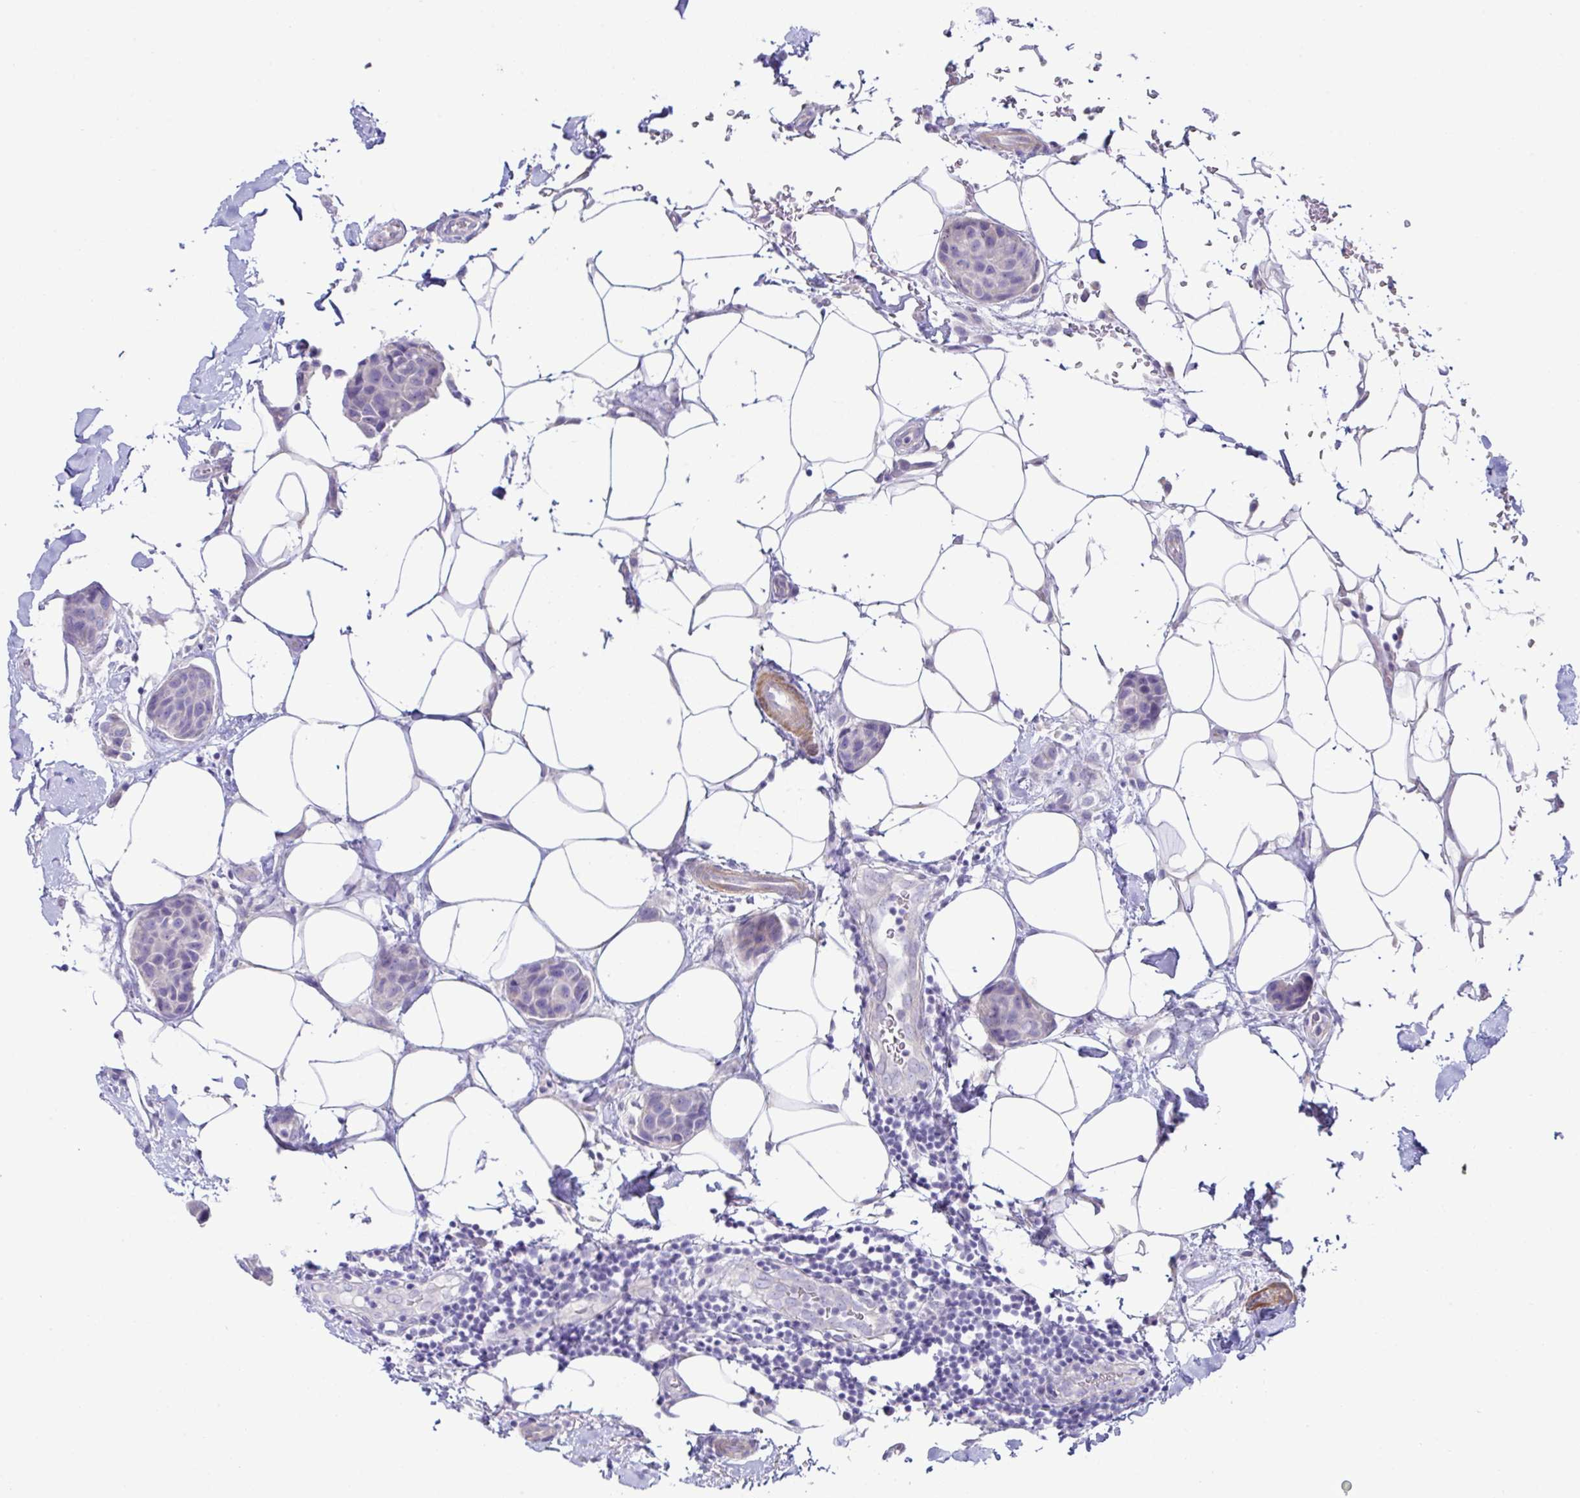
{"staining": {"intensity": "negative", "quantity": "none", "location": "none"}, "tissue": "breast cancer", "cell_type": "Tumor cells", "image_type": "cancer", "snomed": [{"axis": "morphology", "description": "Duct carcinoma"}, {"axis": "topography", "description": "Breast"}, {"axis": "topography", "description": "Lymph node"}], "caption": "Immunohistochemistry (IHC) photomicrograph of human breast infiltrating ductal carcinoma stained for a protein (brown), which demonstrates no positivity in tumor cells.", "gene": "MED11", "patient": {"sex": "female", "age": 80}}